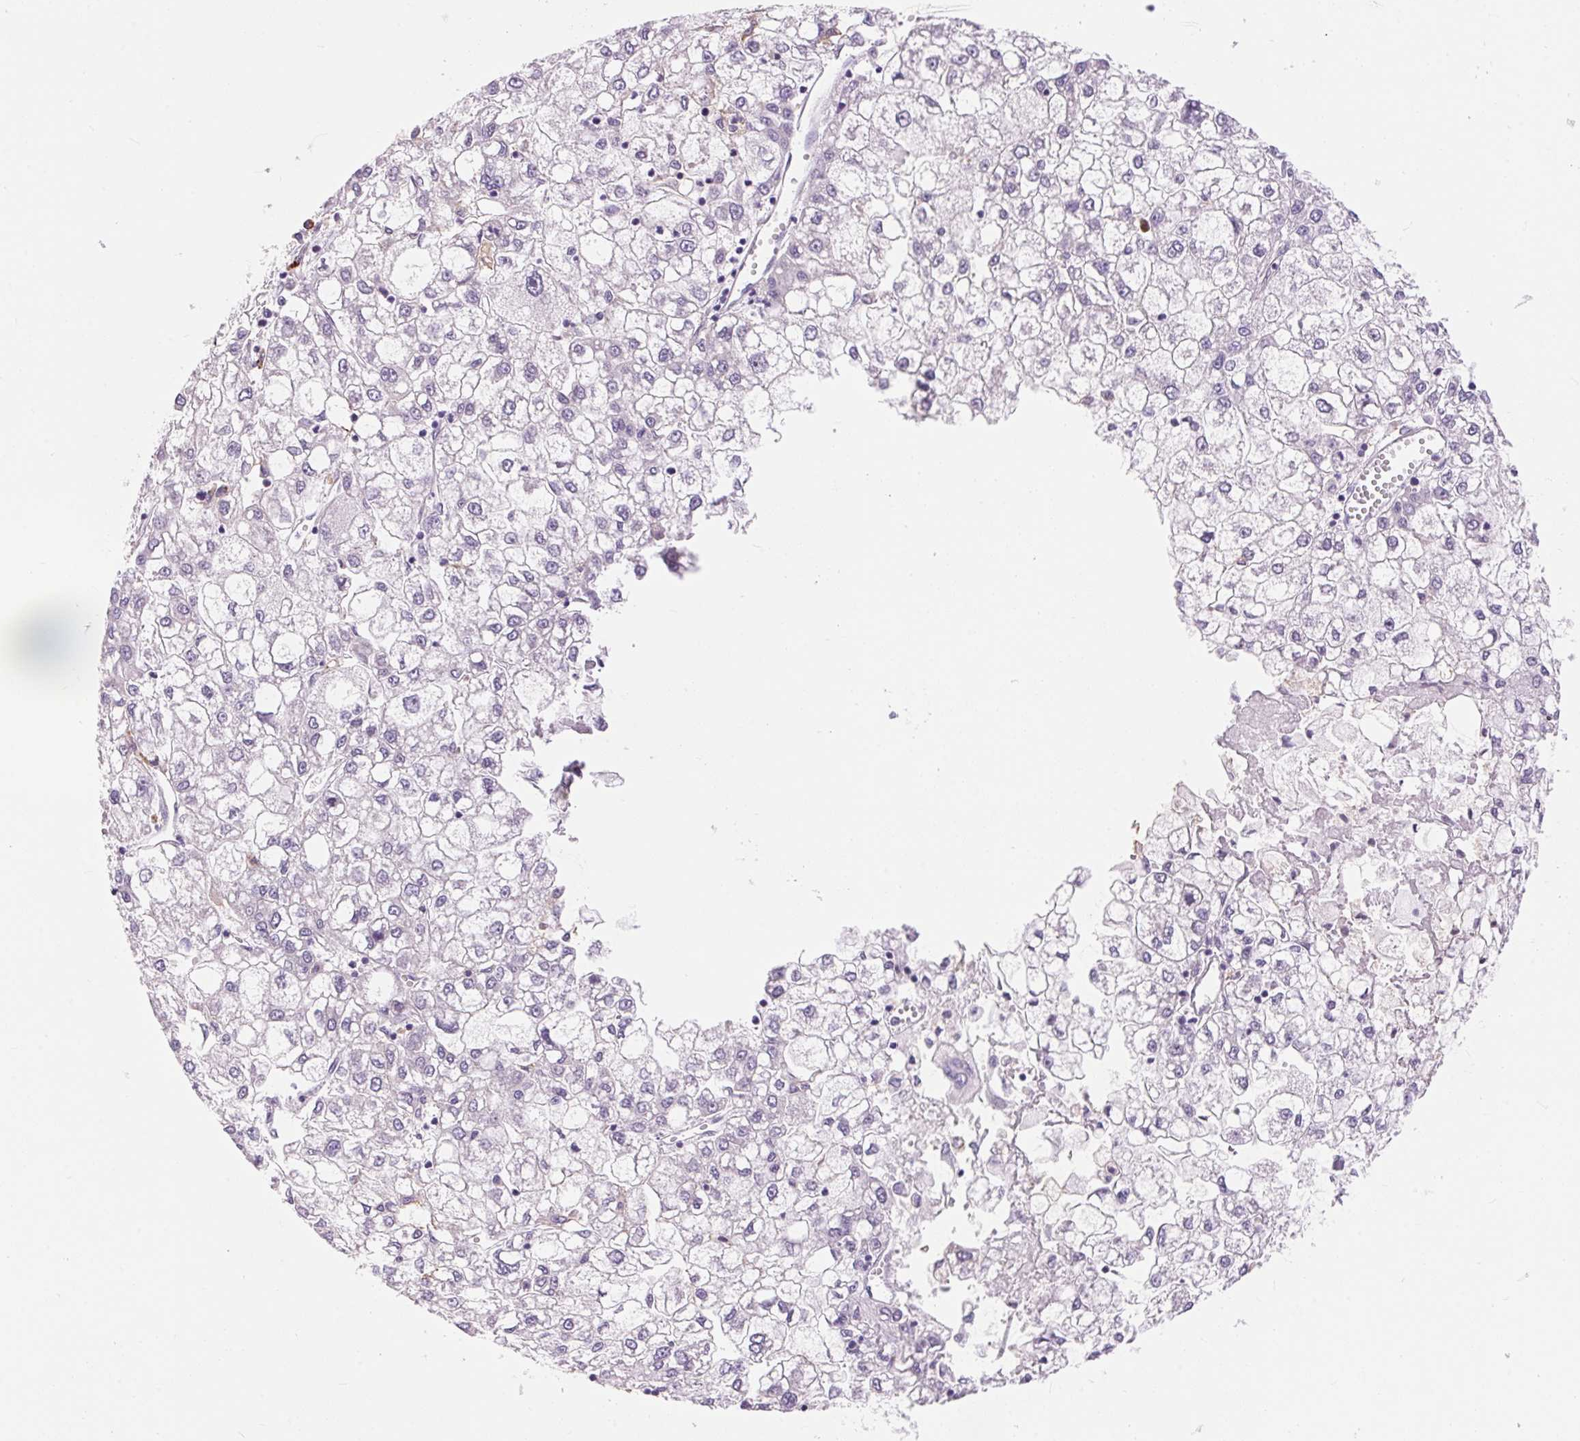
{"staining": {"intensity": "negative", "quantity": "none", "location": "none"}, "tissue": "liver cancer", "cell_type": "Tumor cells", "image_type": "cancer", "snomed": [{"axis": "morphology", "description": "Carcinoma, Hepatocellular, NOS"}, {"axis": "topography", "description": "Liver"}], "caption": "Immunohistochemistry micrograph of neoplastic tissue: hepatocellular carcinoma (liver) stained with DAB exhibits no significant protein staining in tumor cells.", "gene": "PNLIPRP3", "patient": {"sex": "male", "age": 40}}